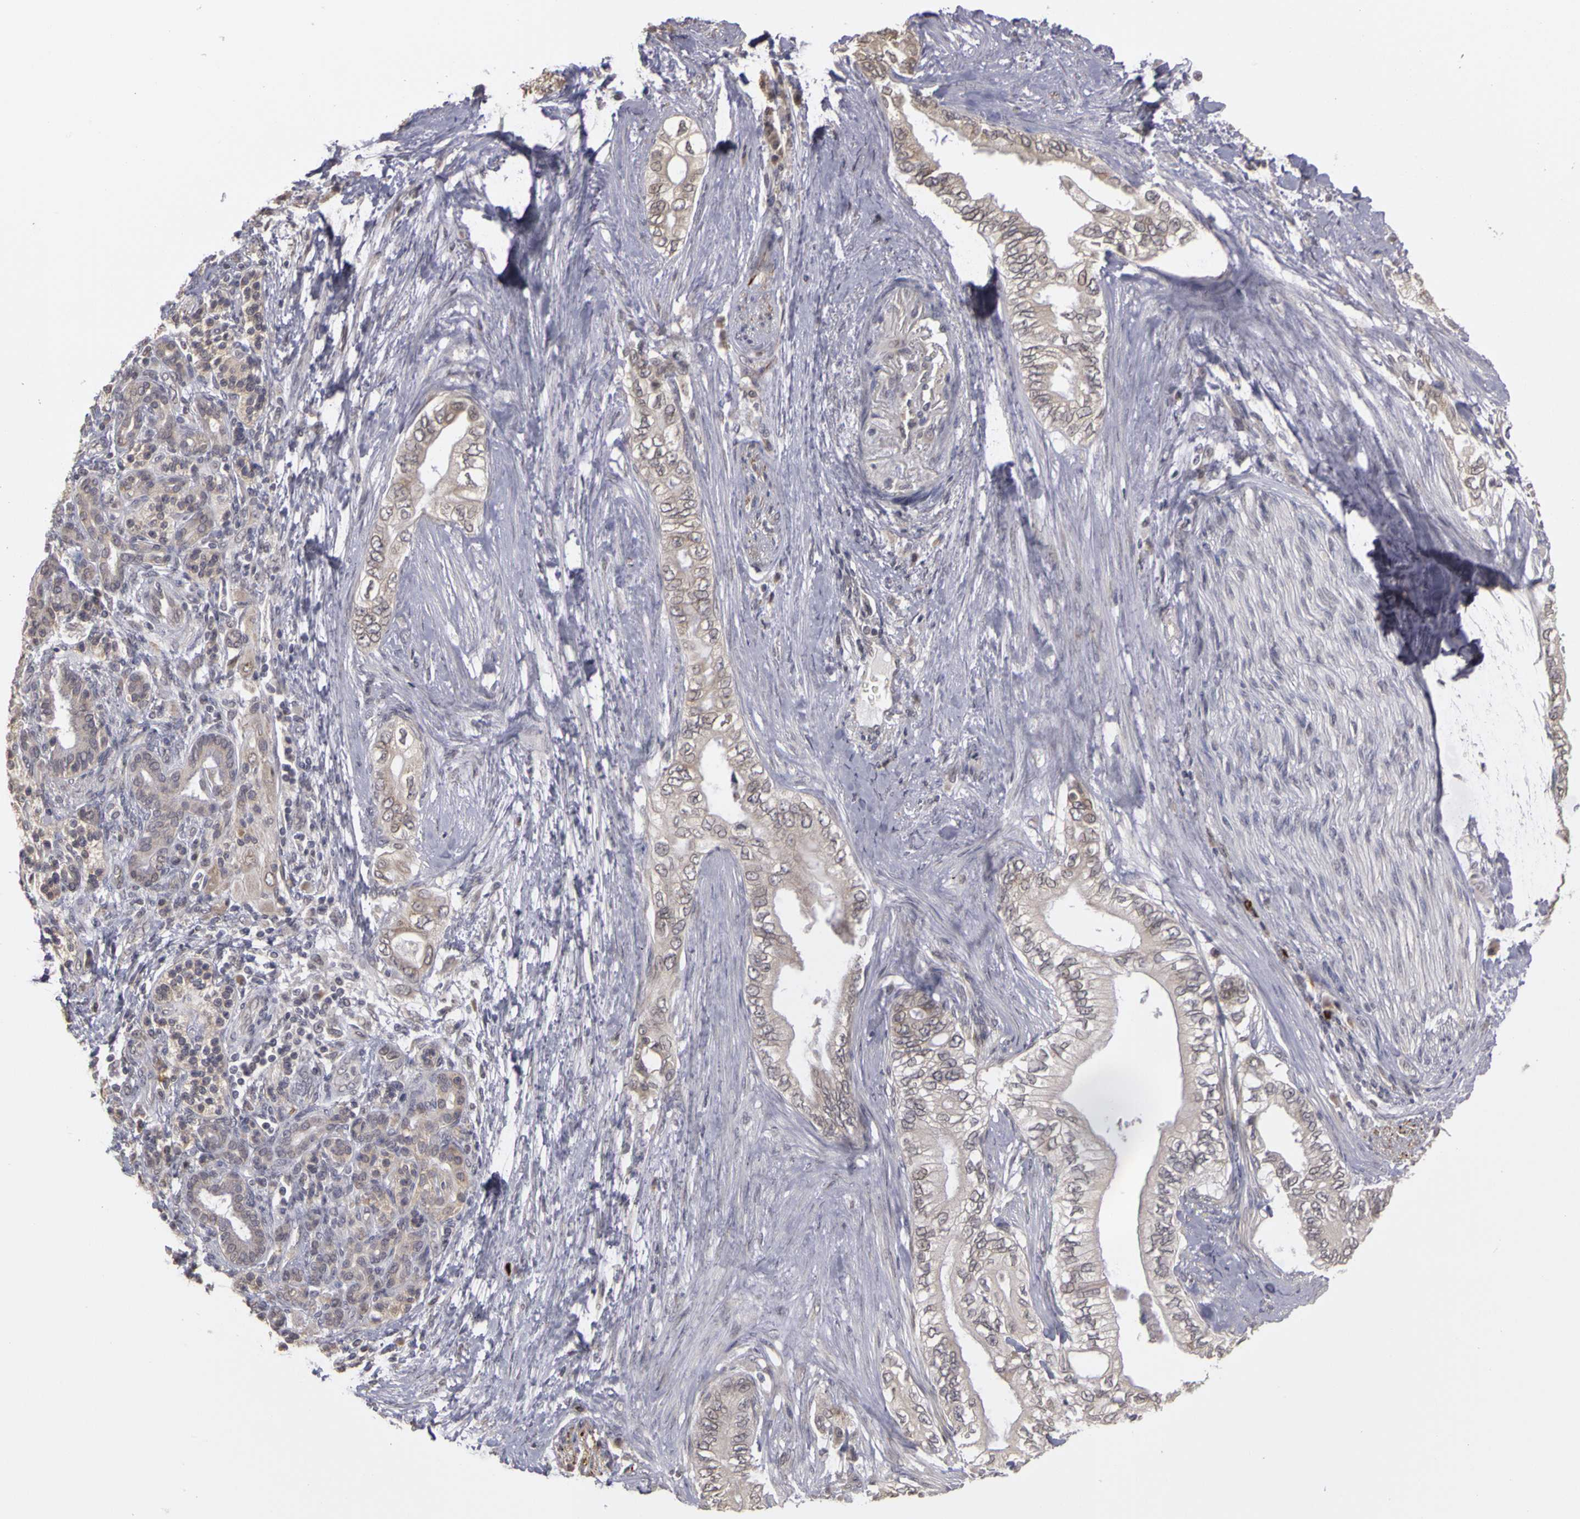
{"staining": {"intensity": "weak", "quantity": "25%-75%", "location": "cytoplasmic/membranous"}, "tissue": "pancreatic cancer", "cell_type": "Tumor cells", "image_type": "cancer", "snomed": [{"axis": "morphology", "description": "Adenocarcinoma, NOS"}, {"axis": "topography", "description": "Pancreas"}], "caption": "Pancreatic cancer (adenocarcinoma) was stained to show a protein in brown. There is low levels of weak cytoplasmic/membranous expression in about 25%-75% of tumor cells.", "gene": "FRMD7", "patient": {"sex": "female", "age": 66}}